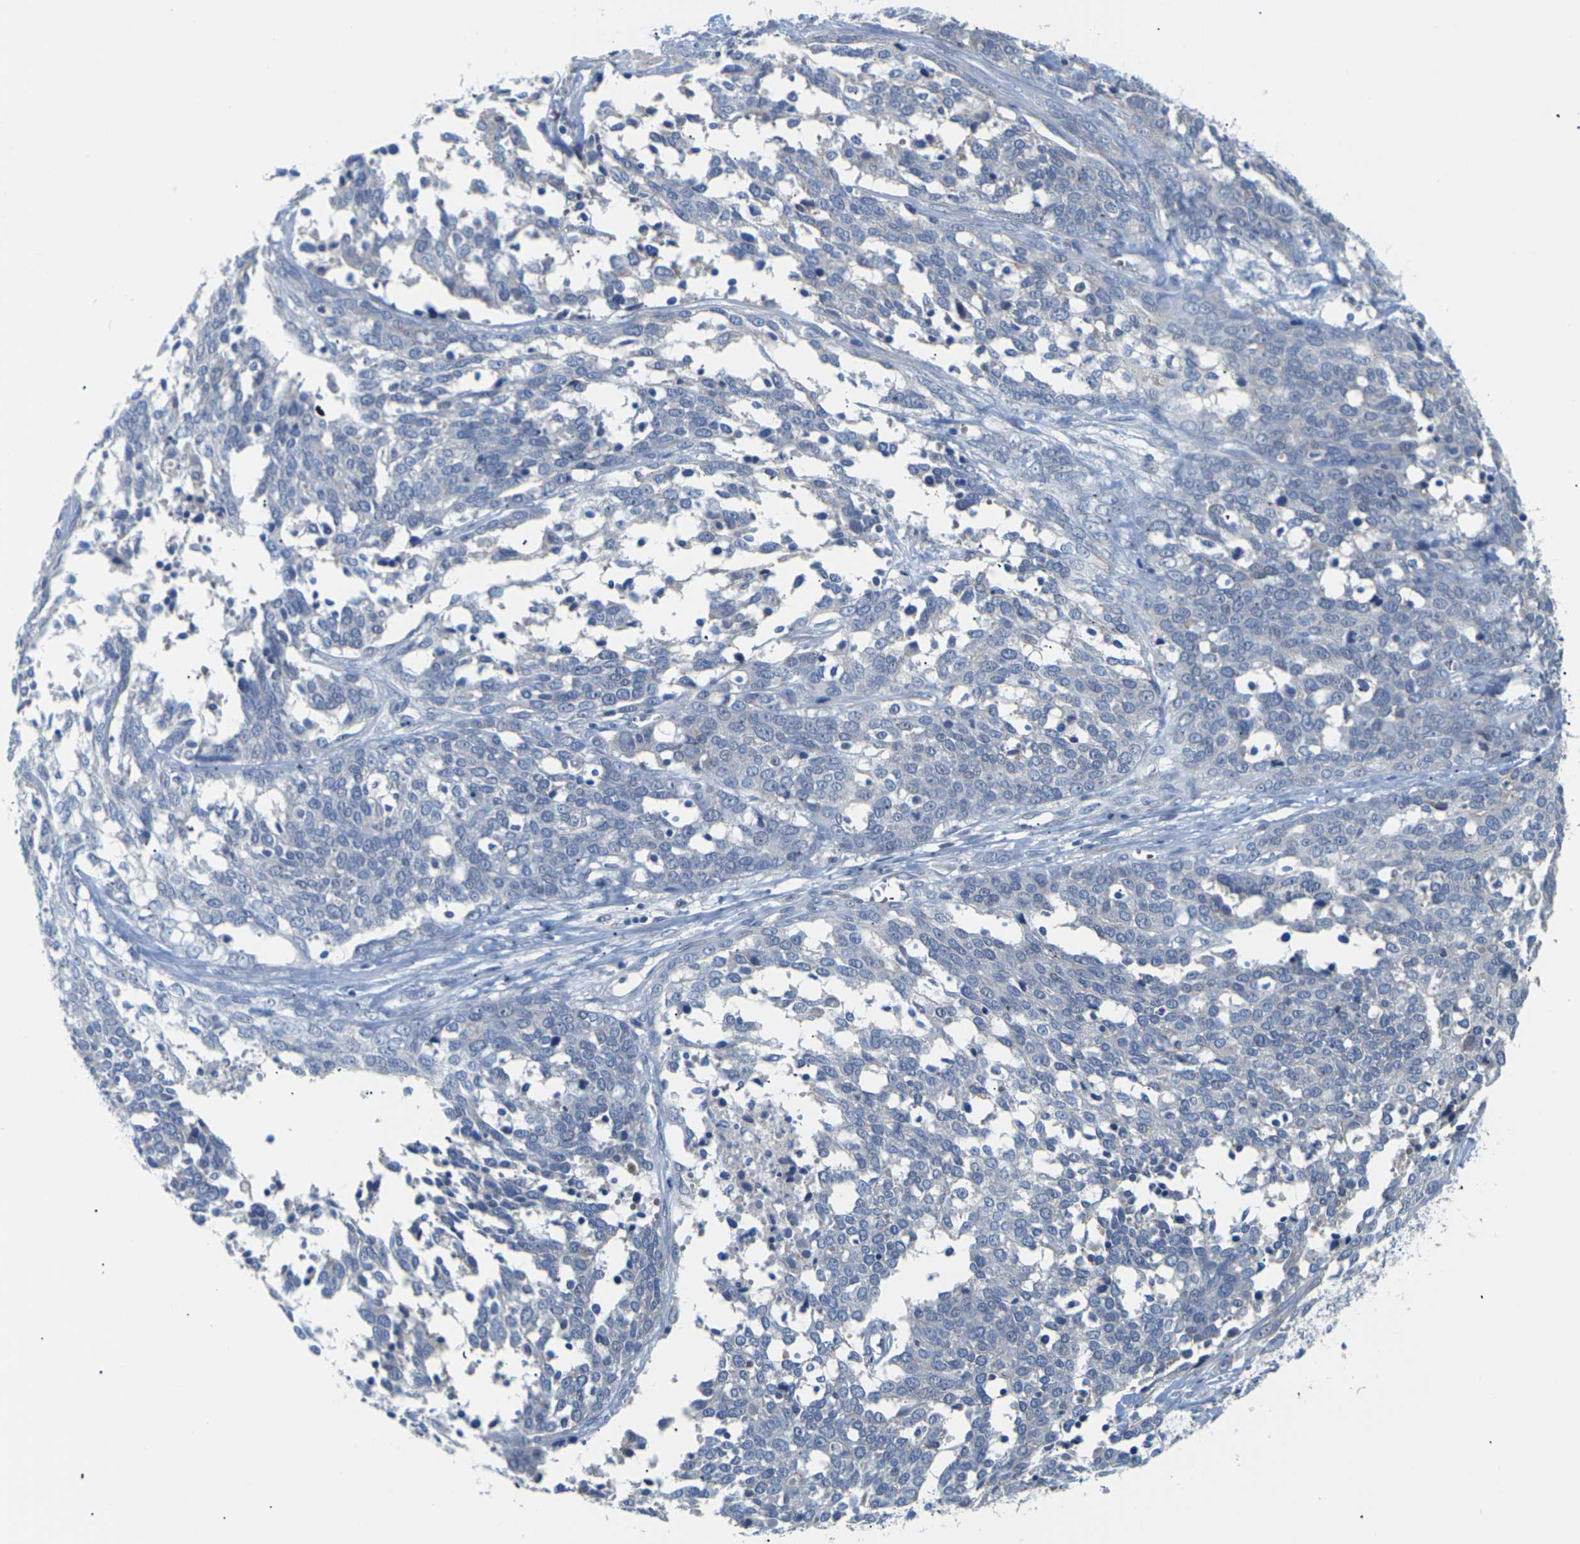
{"staining": {"intensity": "negative", "quantity": "none", "location": "none"}, "tissue": "ovarian cancer", "cell_type": "Tumor cells", "image_type": "cancer", "snomed": [{"axis": "morphology", "description": "Cystadenocarcinoma, serous, NOS"}, {"axis": "topography", "description": "Ovary"}], "caption": "IHC photomicrograph of ovarian cancer stained for a protein (brown), which shows no staining in tumor cells.", "gene": "TMCO4", "patient": {"sex": "female", "age": 44}}